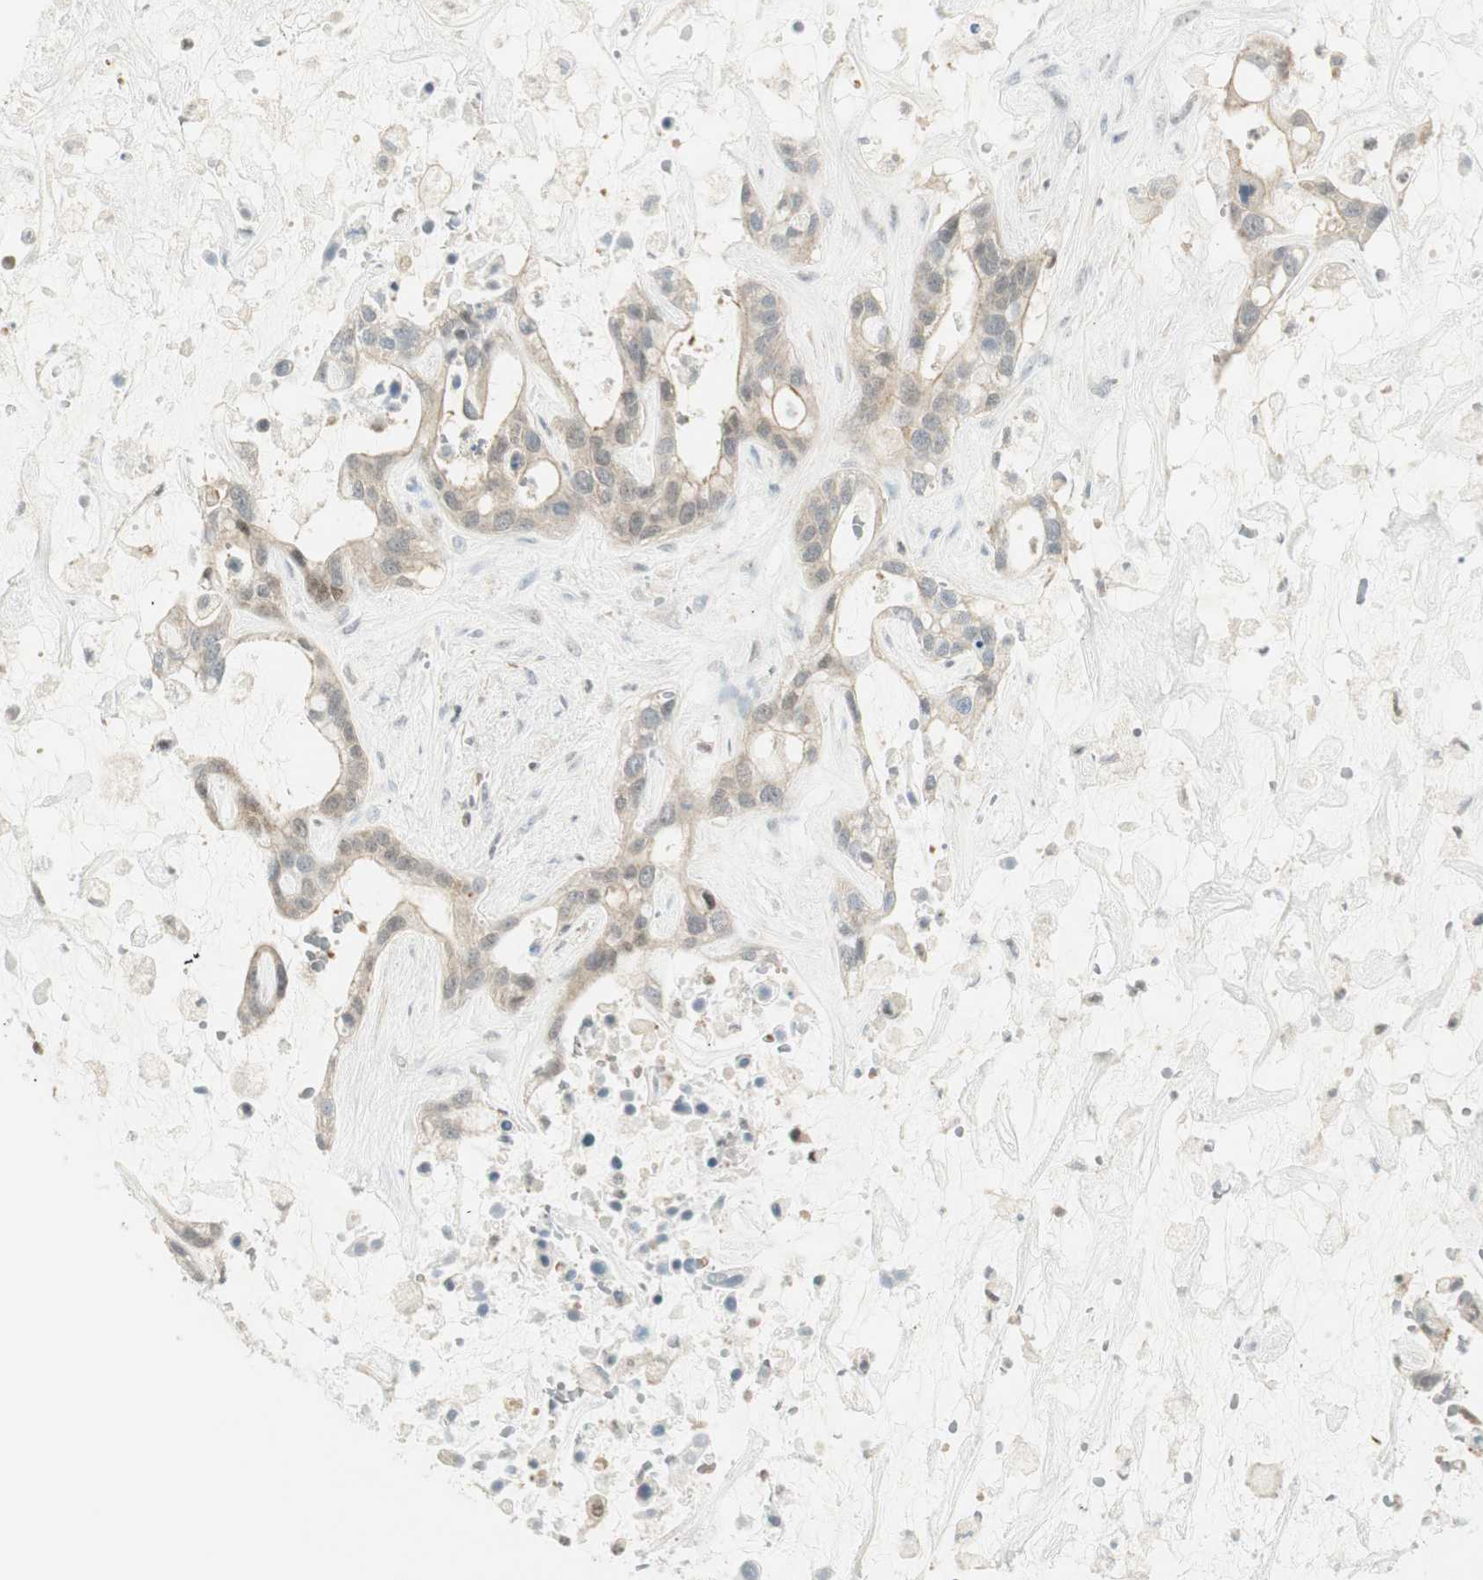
{"staining": {"intensity": "weak", "quantity": ">75%", "location": "cytoplasmic/membranous"}, "tissue": "liver cancer", "cell_type": "Tumor cells", "image_type": "cancer", "snomed": [{"axis": "morphology", "description": "Cholangiocarcinoma"}, {"axis": "topography", "description": "Liver"}], "caption": "Immunohistochemical staining of cholangiocarcinoma (liver) shows weak cytoplasmic/membranous protein positivity in approximately >75% of tumor cells.", "gene": "PPP1CA", "patient": {"sex": "female", "age": 65}}